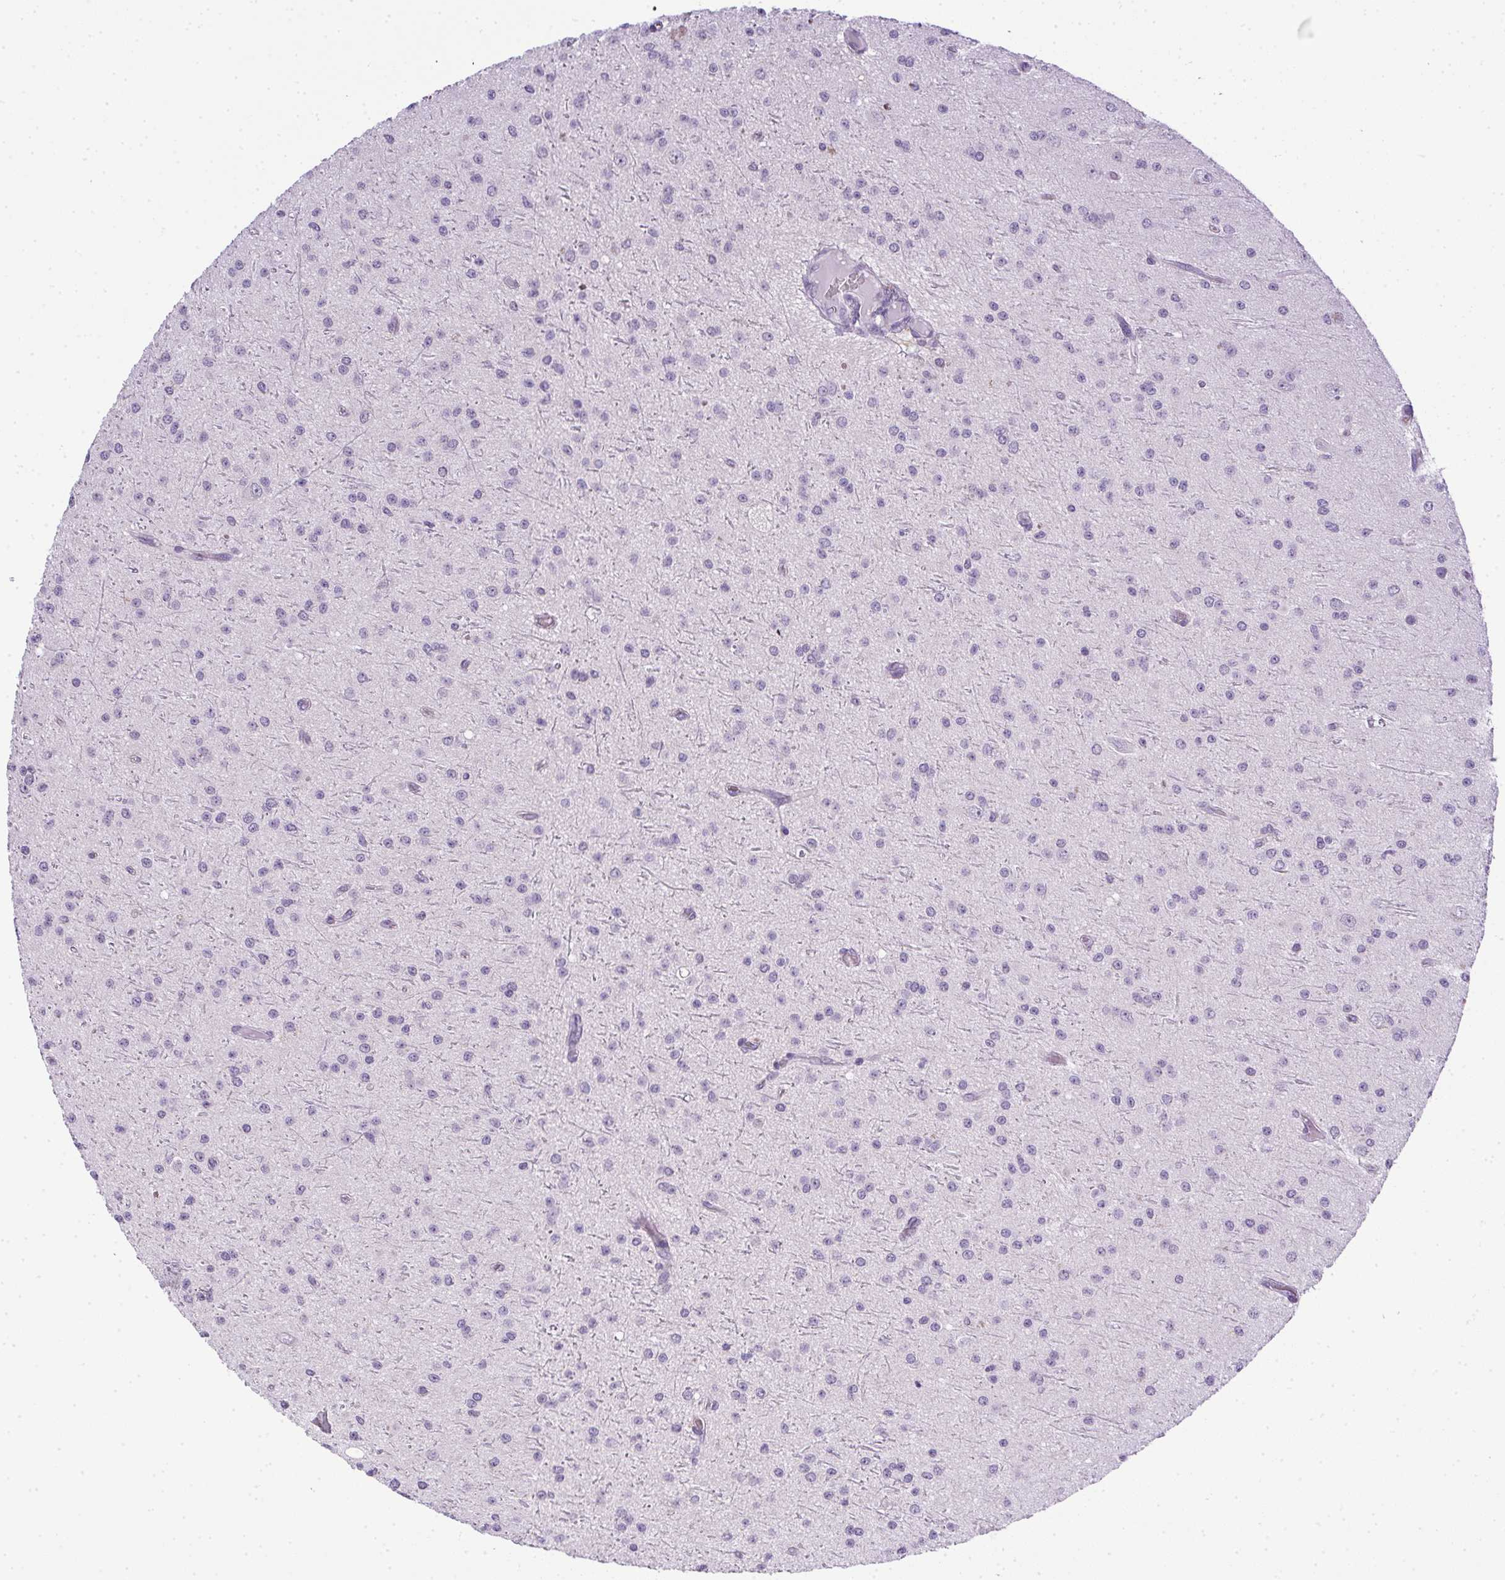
{"staining": {"intensity": "negative", "quantity": "none", "location": "none"}, "tissue": "glioma", "cell_type": "Tumor cells", "image_type": "cancer", "snomed": [{"axis": "morphology", "description": "Glioma, malignant, Low grade"}, {"axis": "topography", "description": "Brain"}], "caption": "Immunohistochemical staining of human glioma shows no significant staining in tumor cells. (Stains: DAB immunohistochemistry with hematoxylin counter stain, Microscopy: brightfield microscopy at high magnification).", "gene": "PRL", "patient": {"sex": "male", "age": 27}}